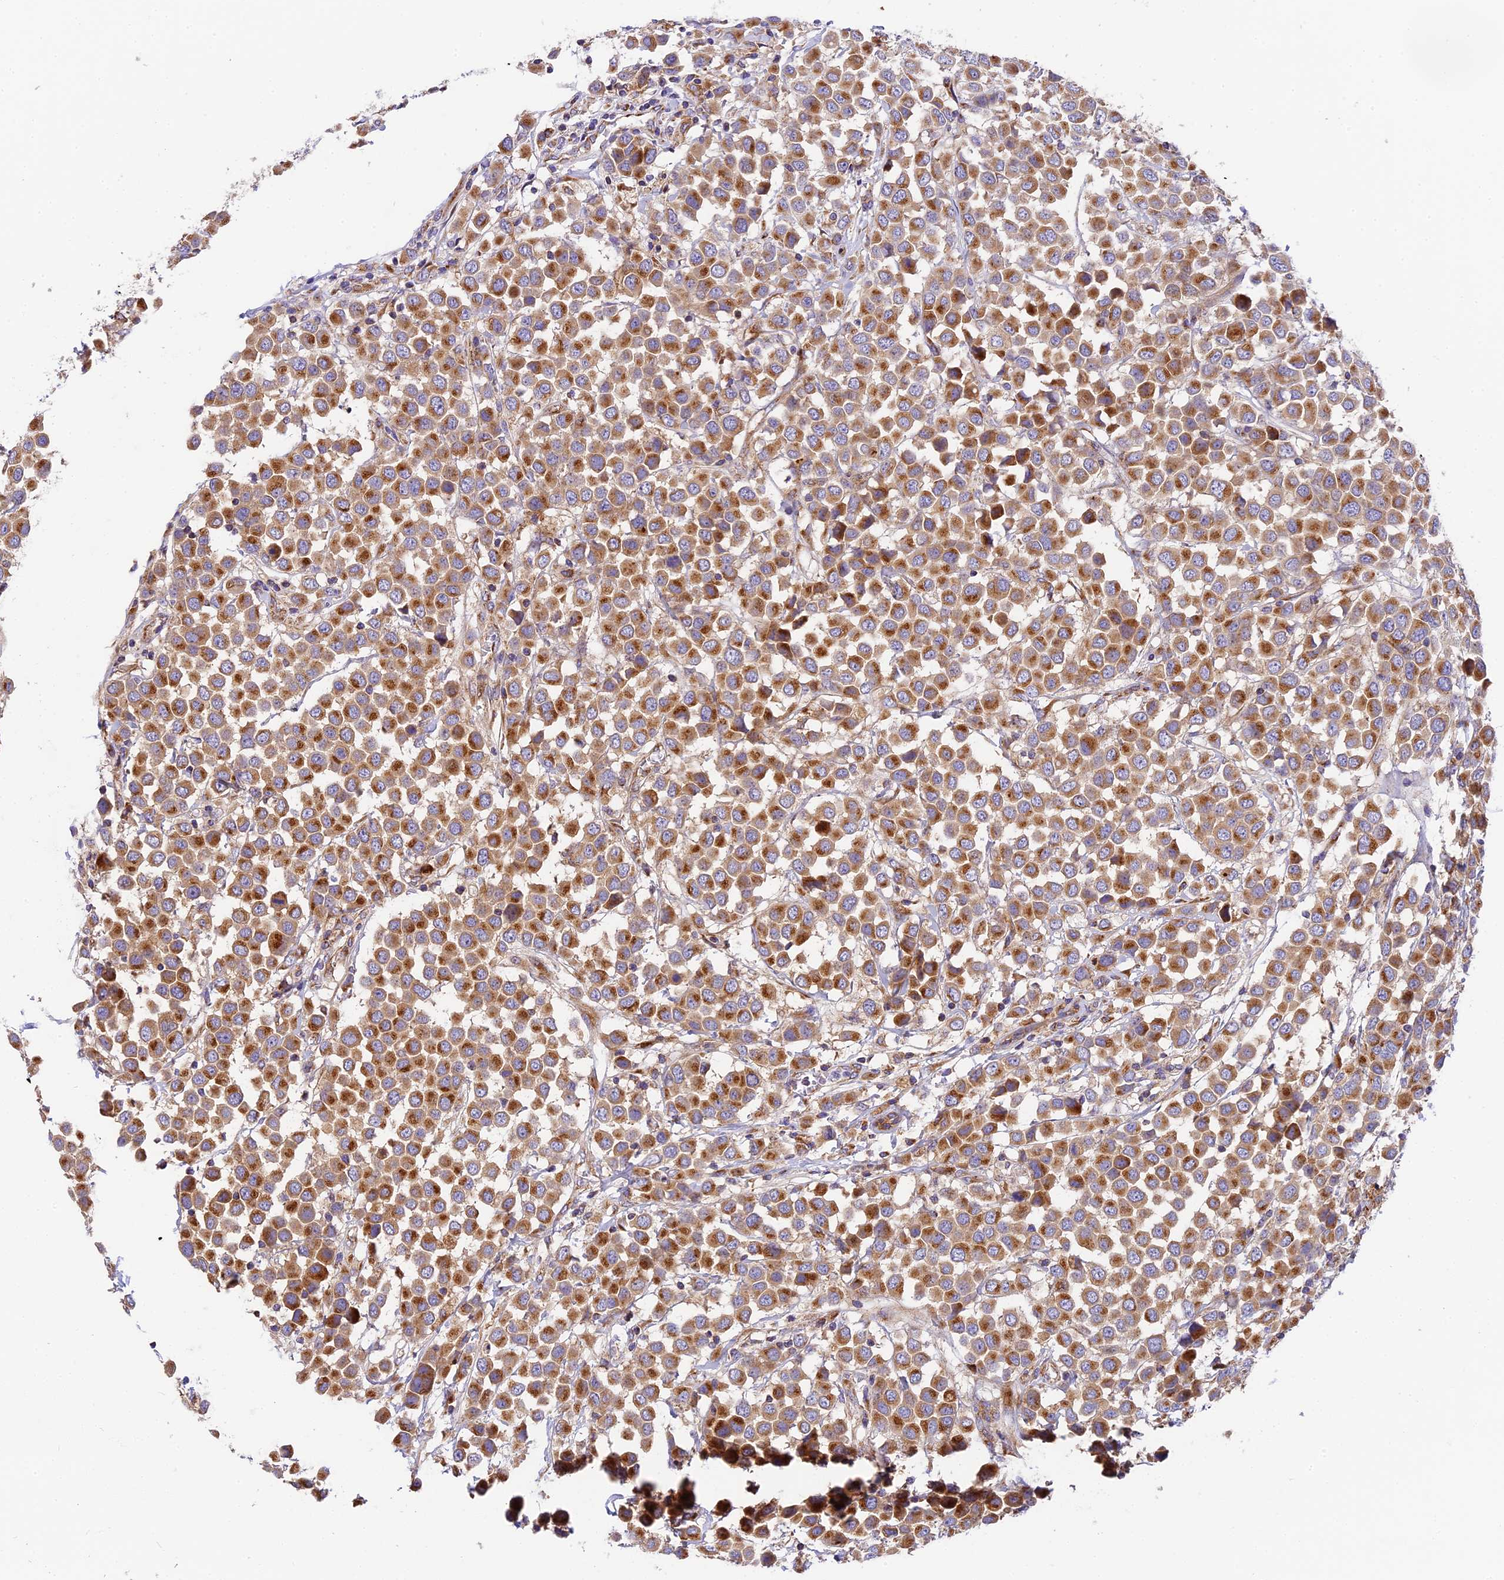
{"staining": {"intensity": "moderate", "quantity": ">75%", "location": "cytoplasmic/membranous"}, "tissue": "breast cancer", "cell_type": "Tumor cells", "image_type": "cancer", "snomed": [{"axis": "morphology", "description": "Duct carcinoma"}, {"axis": "topography", "description": "Breast"}], "caption": "This image demonstrates IHC staining of human breast invasive ductal carcinoma, with medium moderate cytoplasmic/membranous positivity in about >75% of tumor cells.", "gene": "MRAS", "patient": {"sex": "female", "age": 61}}